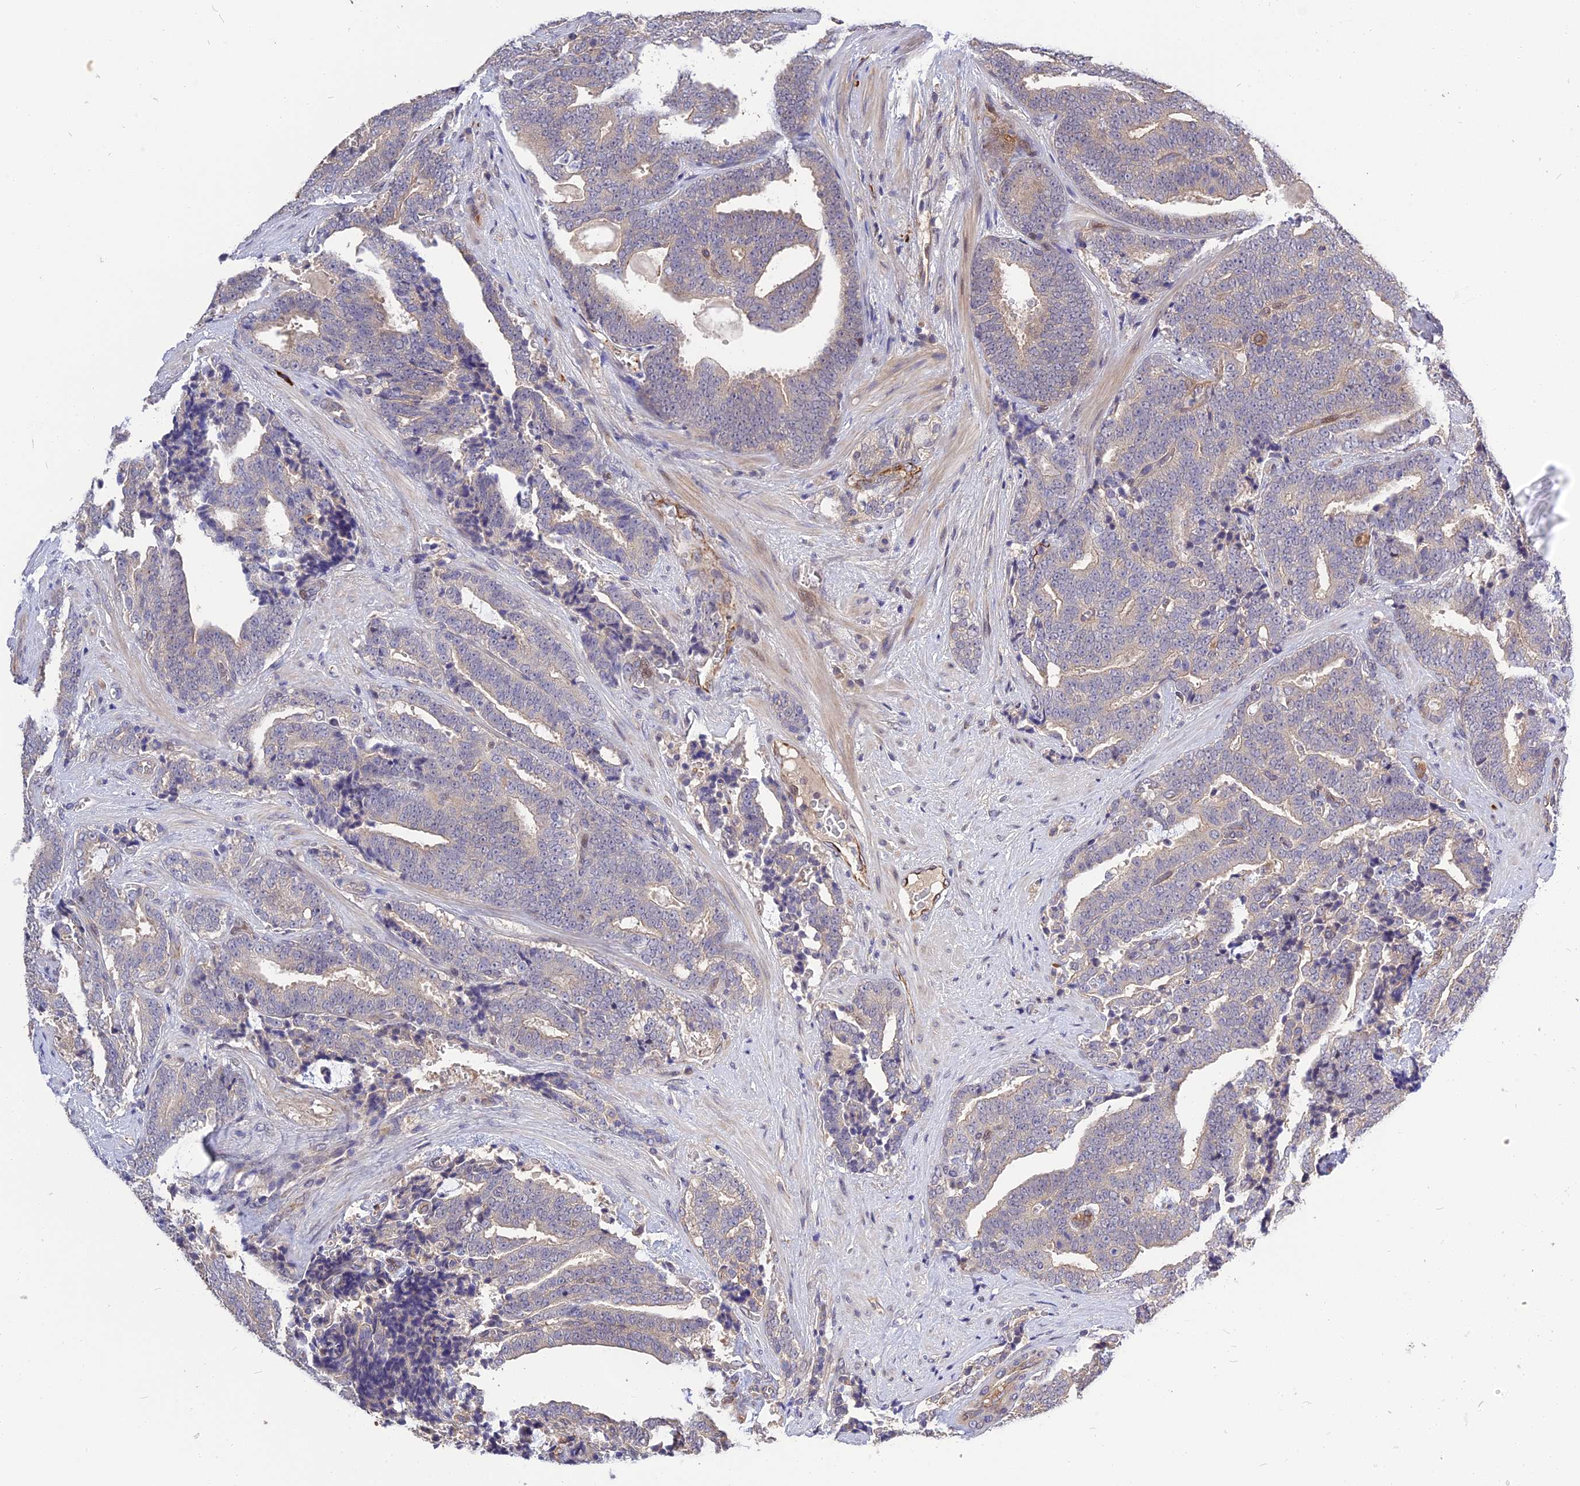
{"staining": {"intensity": "negative", "quantity": "none", "location": "none"}, "tissue": "prostate cancer", "cell_type": "Tumor cells", "image_type": "cancer", "snomed": [{"axis": "morphology", "description": "Adenocarcinoma, High grade"}, {"axis": "topography", "description": "Prostate and seminal vesicle, NOS"}], "caption": "Immunohistochemical staining of high-grade adenocarcinoma (prostate) shows no significant staining in tumor cells. The staining is performed using DAB (3,3'-diaminobenzidine) brown chromogen with nuclei counter-stained in using hematoxylin.", "gene": "MFSD2A", "patient": {"sex": "male", "age": 67}}